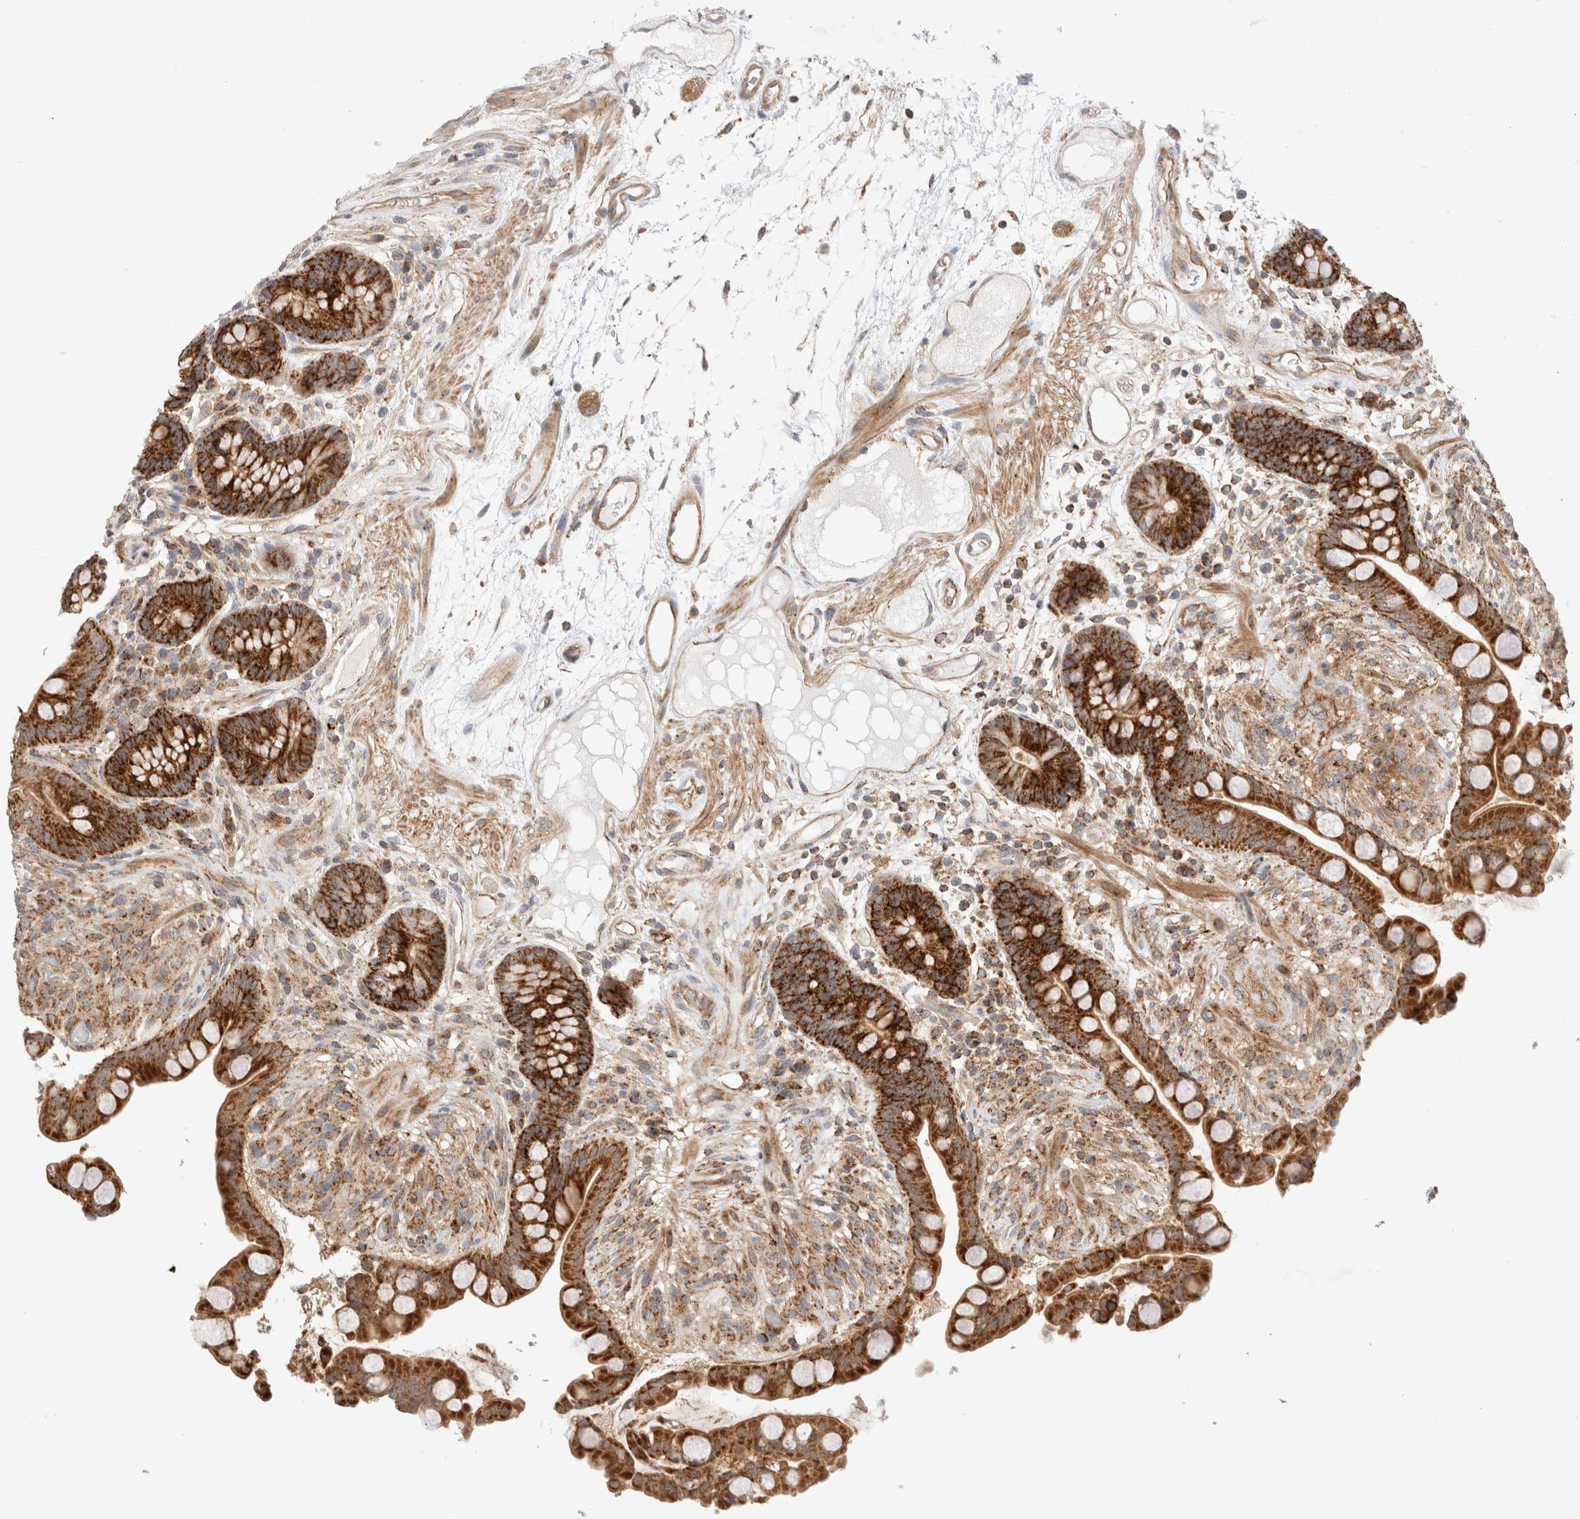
{"staining": {"intensity": "moderate", "quantity": ">75%", "location": "cytoplasmic/membranous"}, "tissue": "colon", "cell_type": "Endothelial cells", "image_type": "normal", "snomed": [{"axis": "morphology", "description": "Normal tissue, NOS"}, {"axis": "topography", "description": "Colon"}], "caption": "Immunohistochemical staining of unremarkable colon reveals >75% levels of moderate cytoplasmic/membranous protein positivity in about >75% of endothelial cells.", "gene": "MRM3", "patient": {"sex": "male", "age": 73}}